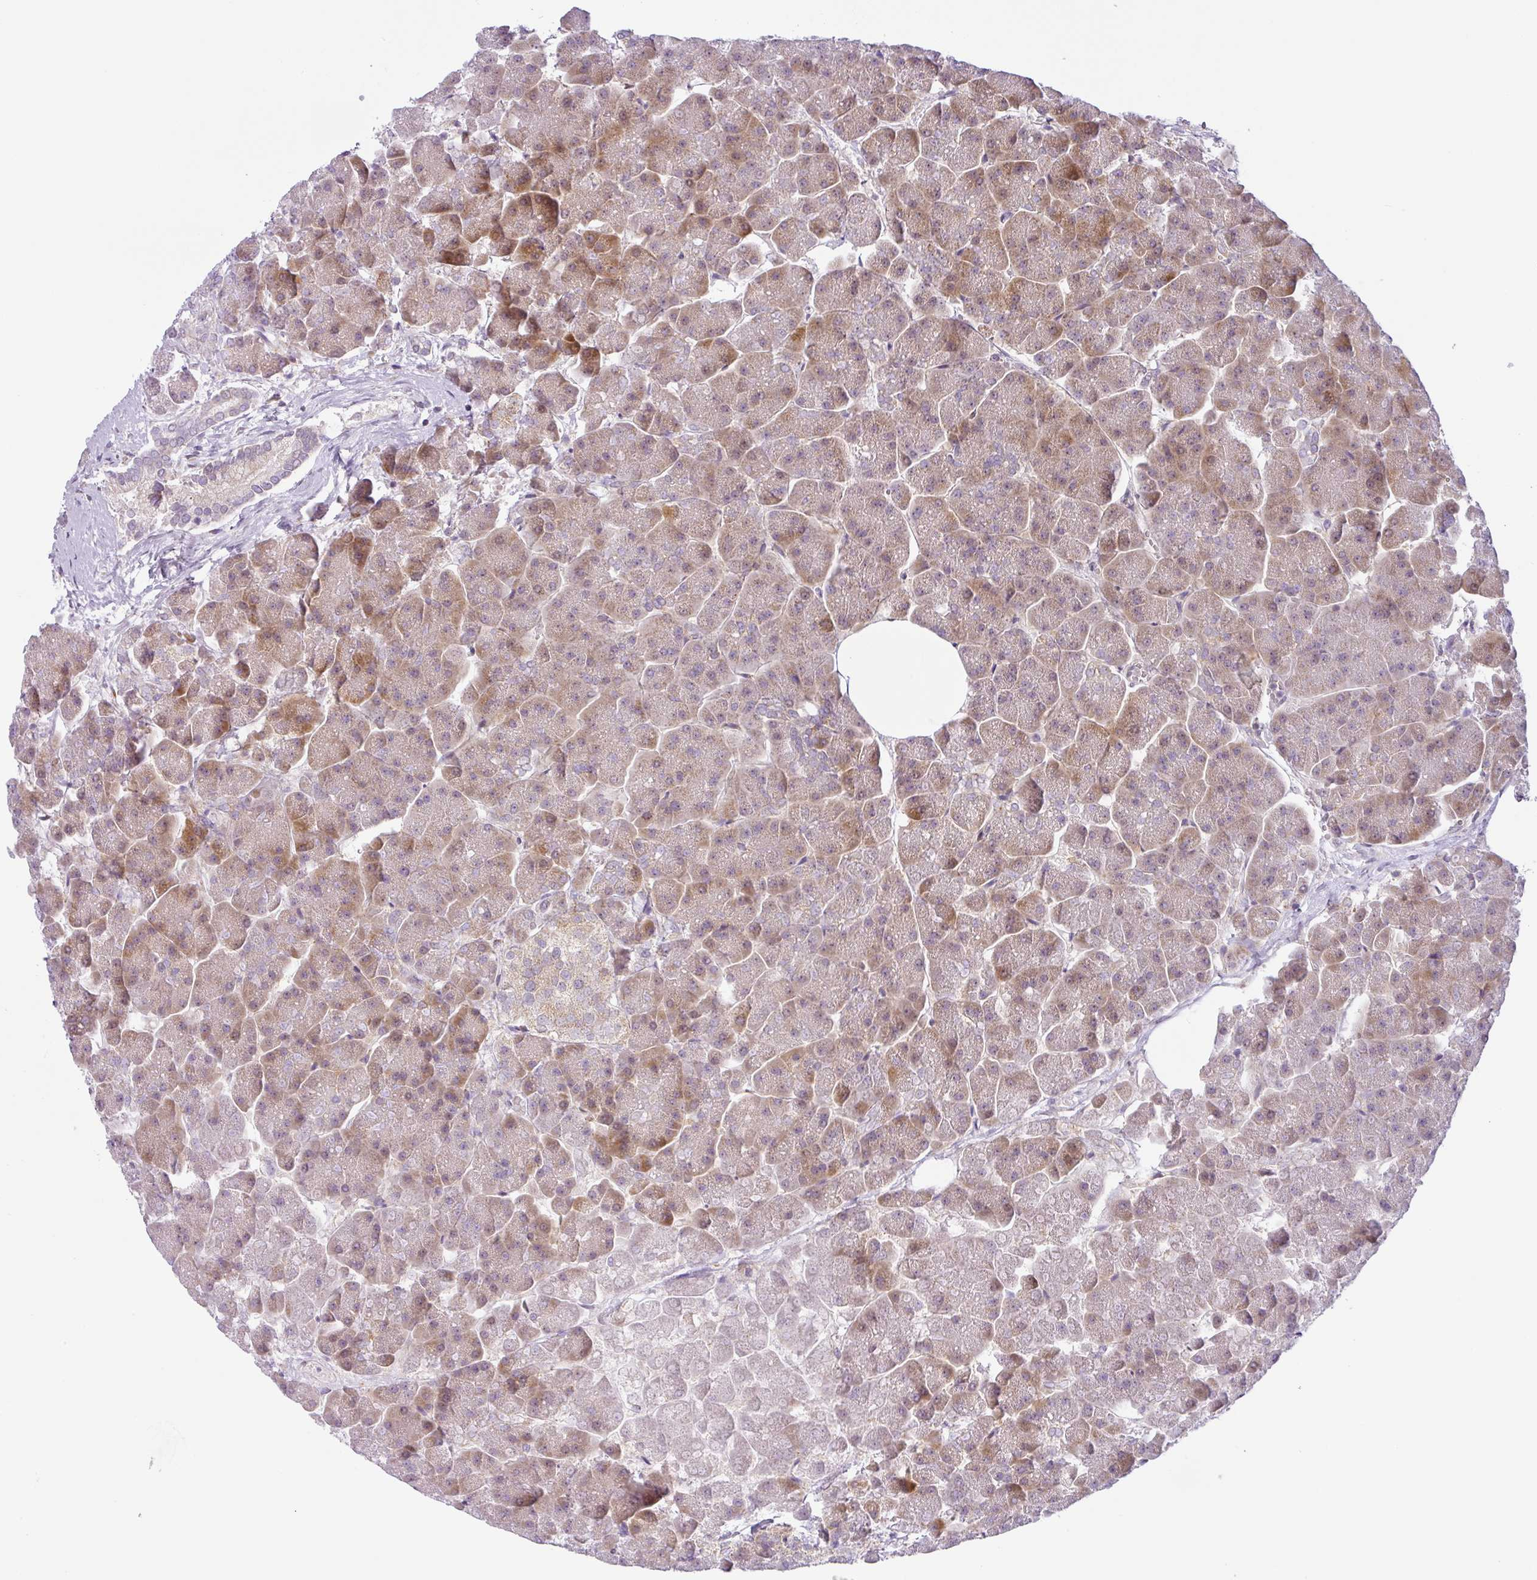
{"staining": {"intensity": "moderate", "quantity": "25%-75%", "location": "cytoplasmic/membranous,nuclear"}, "tissue": "pancreas", "cell_type": "Exocrine glandular cells", "image_type": "normal", "snomed": [{"axis": "morphology", "description": "Normal tissue, NOS"}, {"axis": "topography", "description": "Pancreas"}, {"axis": "topography", "description": "Peripheral nerve tissue"}], "caption": "Pancreas stained with IHC shows moderate cytoplasmic/membranous,nuclear expression in about 25%-75% of exocrine glandular cells.", "gene": "NDUFB2", "patient": {"sex": "male", "age": 54}}